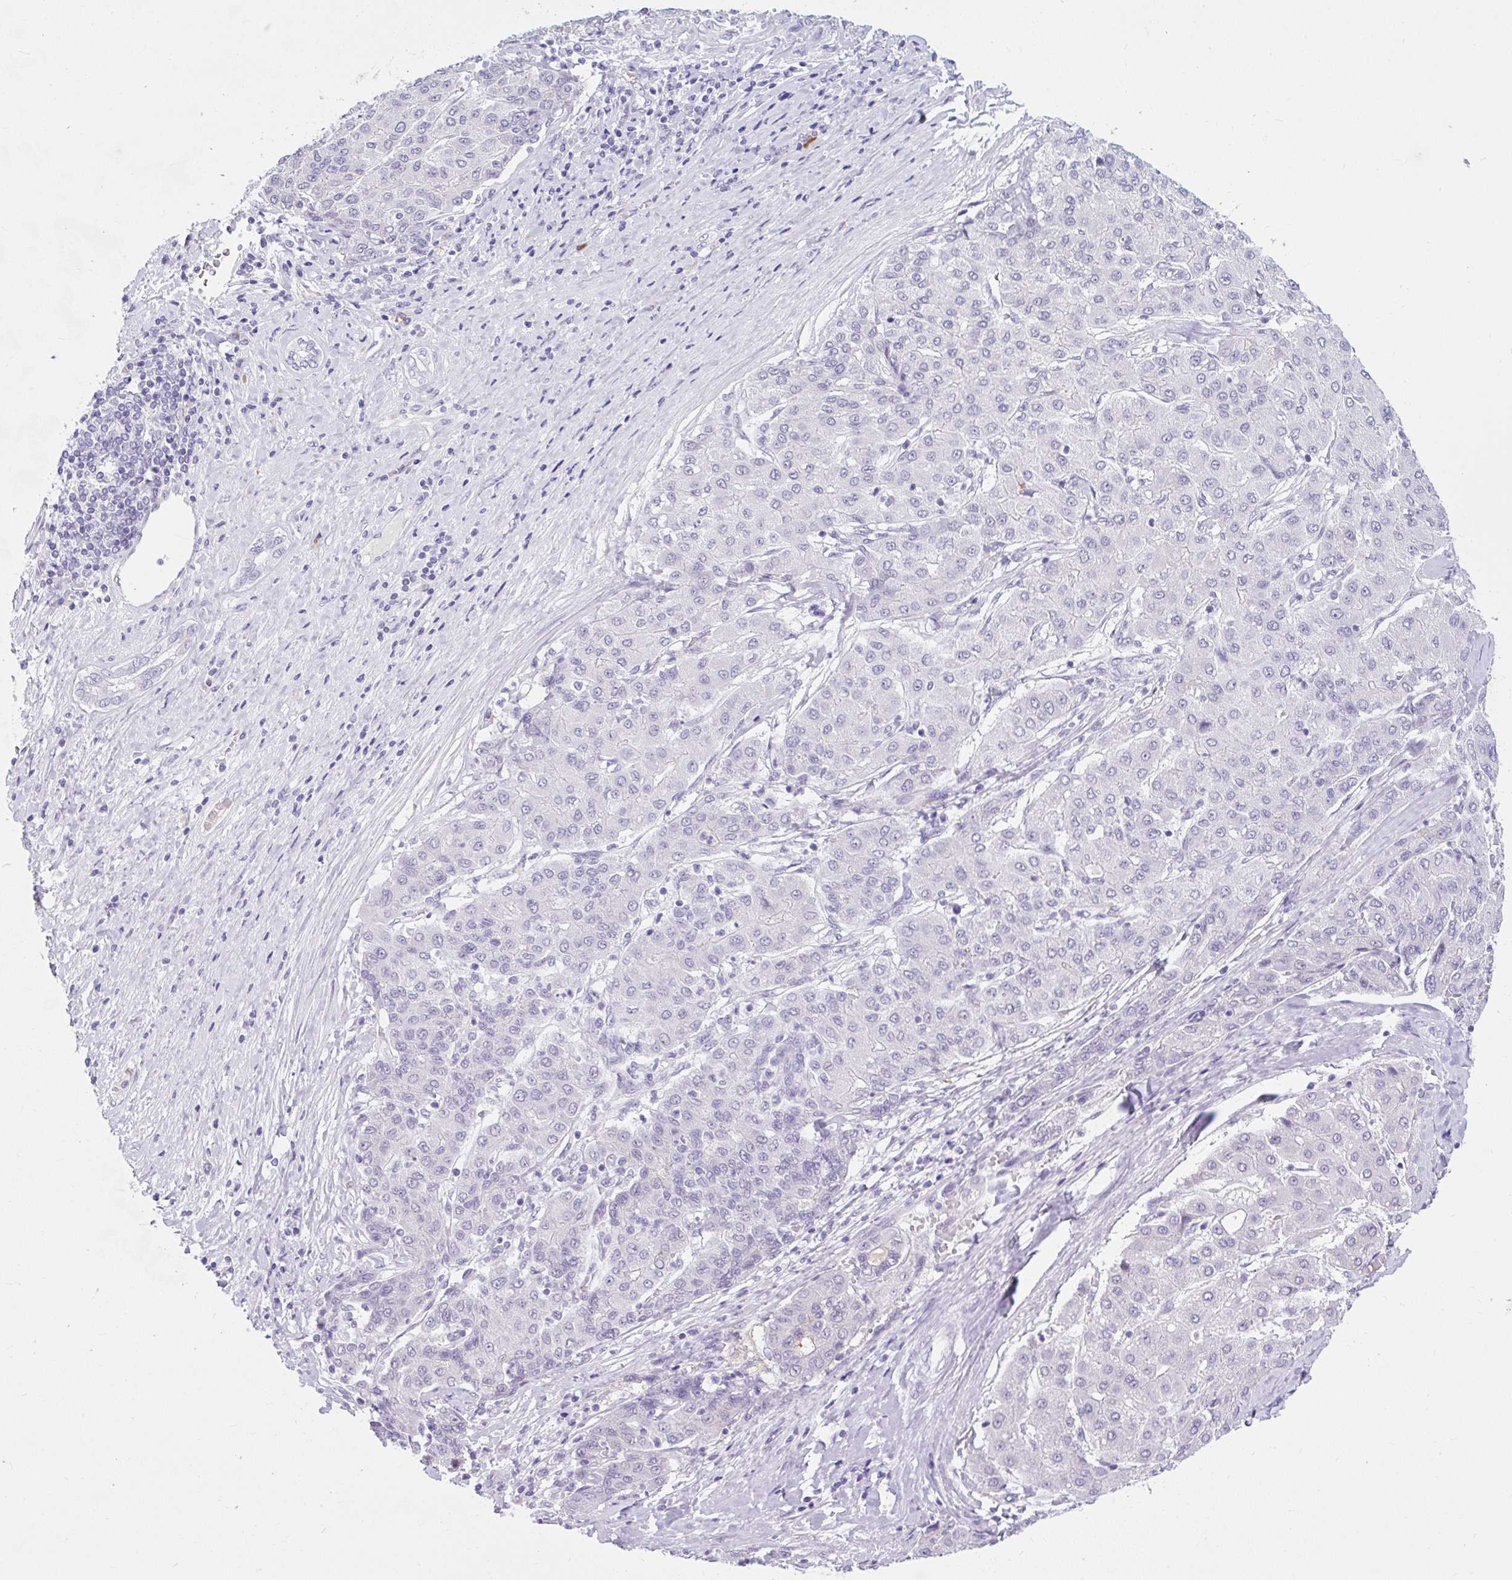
{"staining": {"intensity": "negative", "quantity": "none", "location": "none"}, "tissue": "liver cancer", "cell_type": "Tumor cells", "image_type": "cancer", "snomed": [{"axis": "morphology", "description": "Carcinoma, Hepatocellular, NOS"}, {"axis": "topography", "description": "Liver"}], "caption": "The immunohistochemistry (IHC) histopathology image has no significant positivity in tumor cells of liver hepatocellular carcinoma tissue.", "gene": "GOLGA8A", "patient": {"sex": "male", "age": 65}}